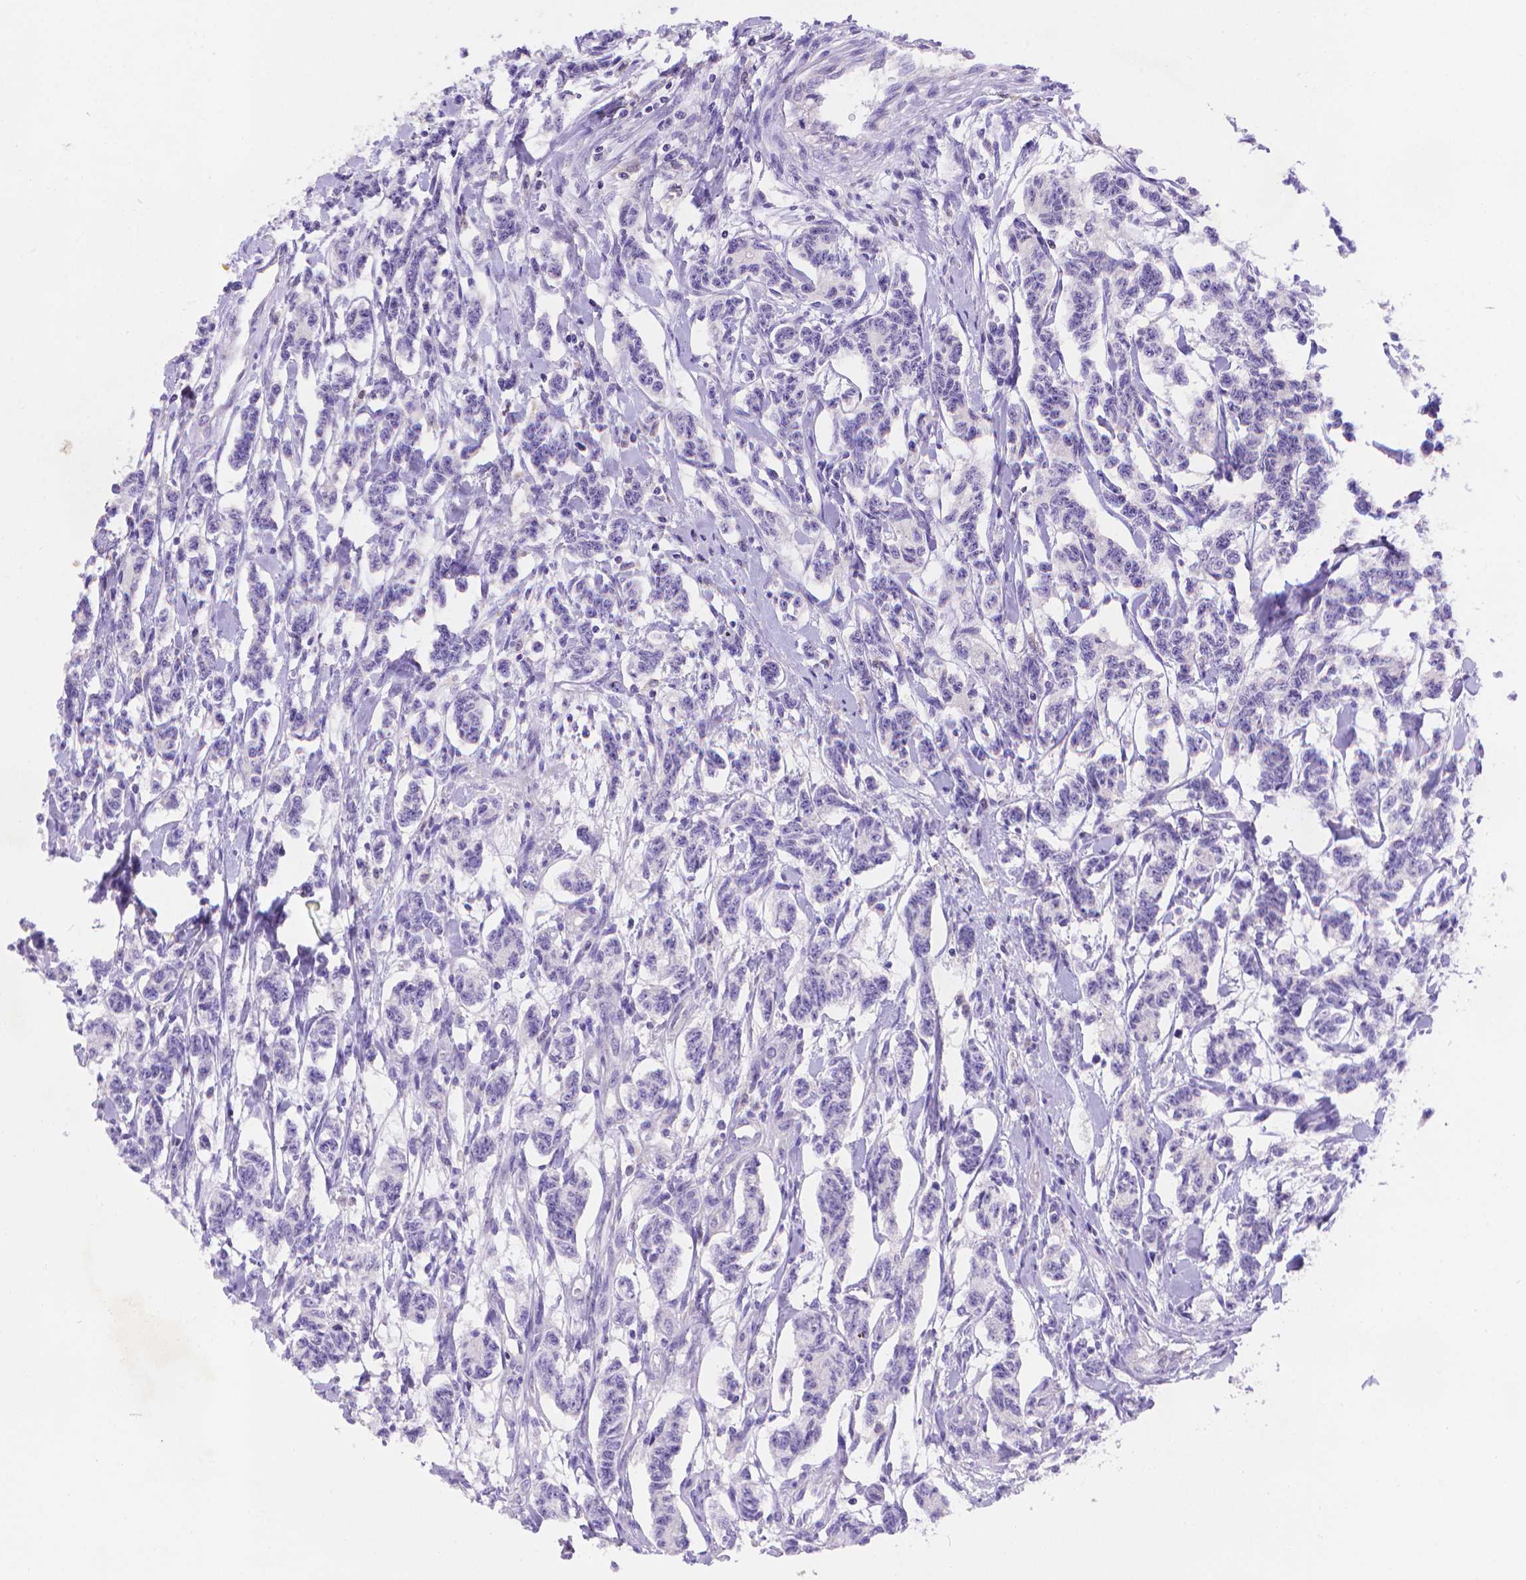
{"staining": {"intensity": "negative", "quantity": "none", "location": "none"}, "tissue": "carcinoid", "cell_type": "Tumor cells", "image_type": "cancer", "snomed": [{"axis": "morphology", "description": "Carcinoid, malignant, NOS"}, {"axis": "topography", "description": "Kidney"}], "caption": "High magnification brightfield microscopy of carcinoid (malignant) stained with DAB (3,3'-diaminobenzidine) (brown) and counterstained with hematoxylin (blue): tumor cells show no significant staining. (DAB (3,3'-diaminobenzidine) immunohistochemistry (IHC) with hematoxylin counter stain).", "gene": "FGD2", "patient": {"sex": "female", "age": 41}}